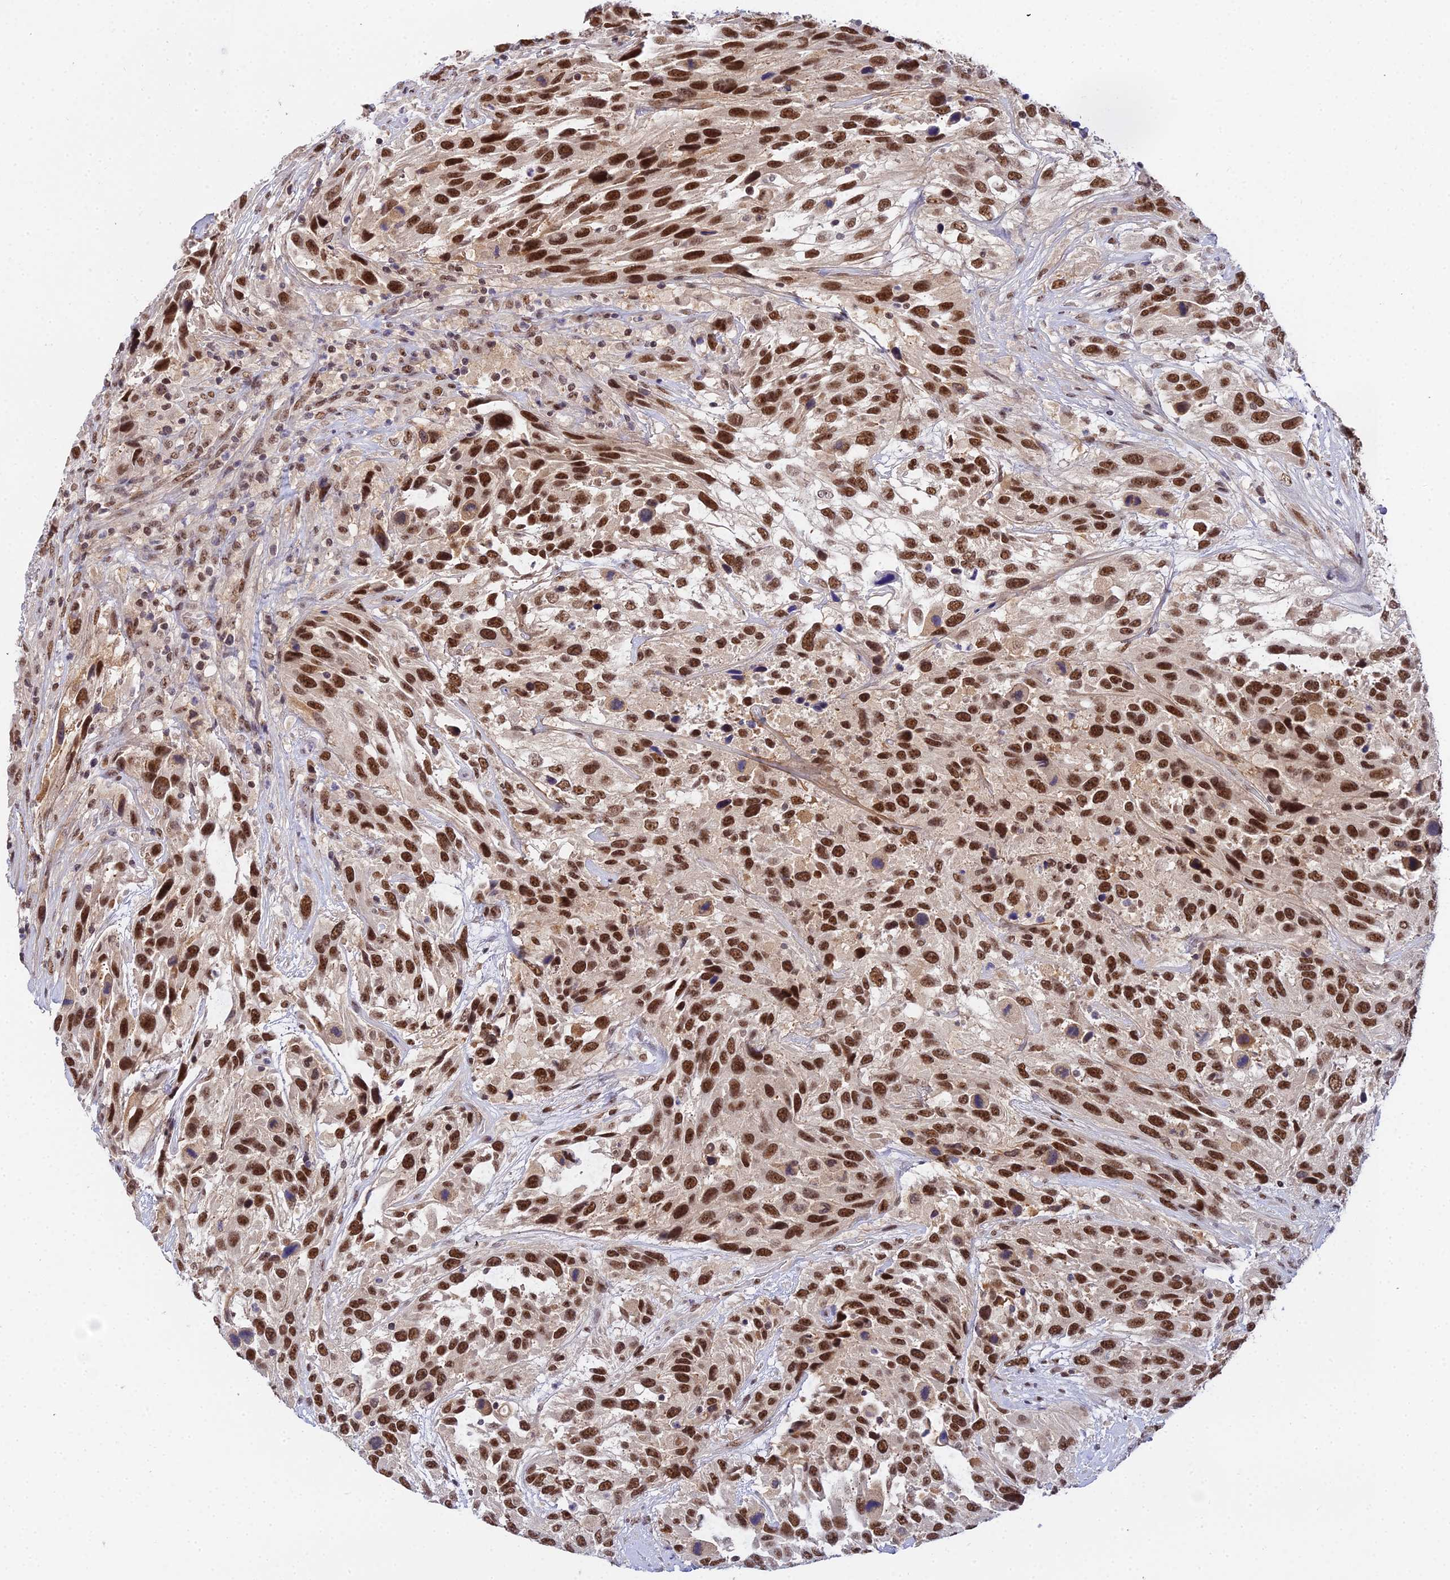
{"staining": {"intensity": "strong", "quantity": ">75%", "location": "nuclear"}, "tissue": "urothelial cancer", "cell_type": "Tumor cells", "image_type": "cancer", "snomed": [{"axis": "morphology", "description": "Urothelial carcinoma, High grade"}, {"axis": "topography", "description": "Urinary bladder"}], "caption": "The immunohistochemical stain labels strong nuclear expression in tumor cells of high-grade urothelial carcinoma tissue. The protein of interest is stained brown, and the nuclei are stained in blue (DAB (3,3'-diaminobenzidine) IHC with brightfield microscopy, high magnification).", "gene": "EXOSC3", "patient": {"sex": "female", "age": 70}}